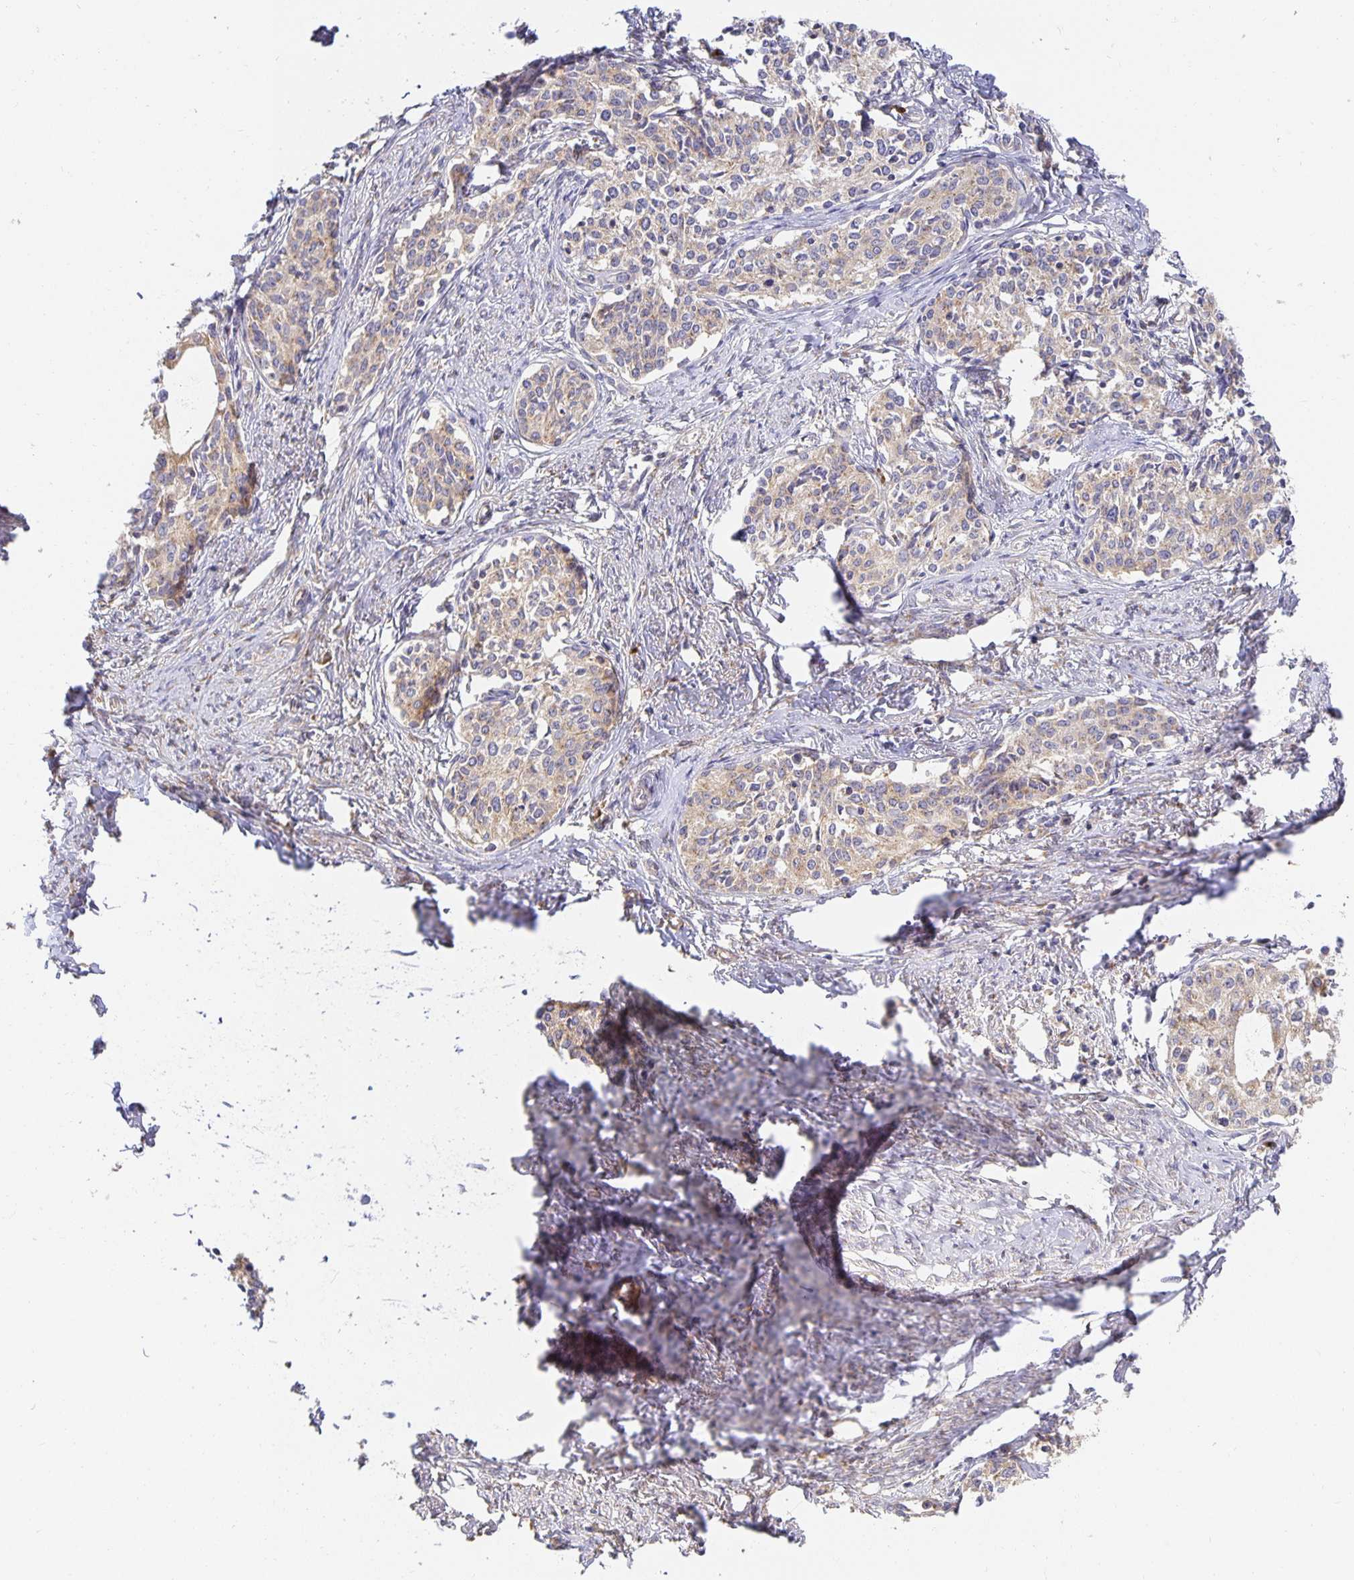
{"staining": {"intensity": "weak", "quantity": ">75%", "location": "cytoplasmic/membranous"}, "tissue": "cervical cancer", "cell_type": "Tumor cells", "image_type": "cancer", "snomed": [{"axis": "morphology", "description": "Squamous cell carcinoma, NOS"}, {"axis": "morphology", "description": "Adenocarcinoma, NOS"}, {"axis": "topography", "description": "Cervix"}], "caption": "Tumor cells exhibit low levels of weak cytoplasmic/membranous positivity in about >75% of cells in cervical squamous cell carcinoma.", "gene": "USO1", "patient": {"sex": "female", "age": 52}}